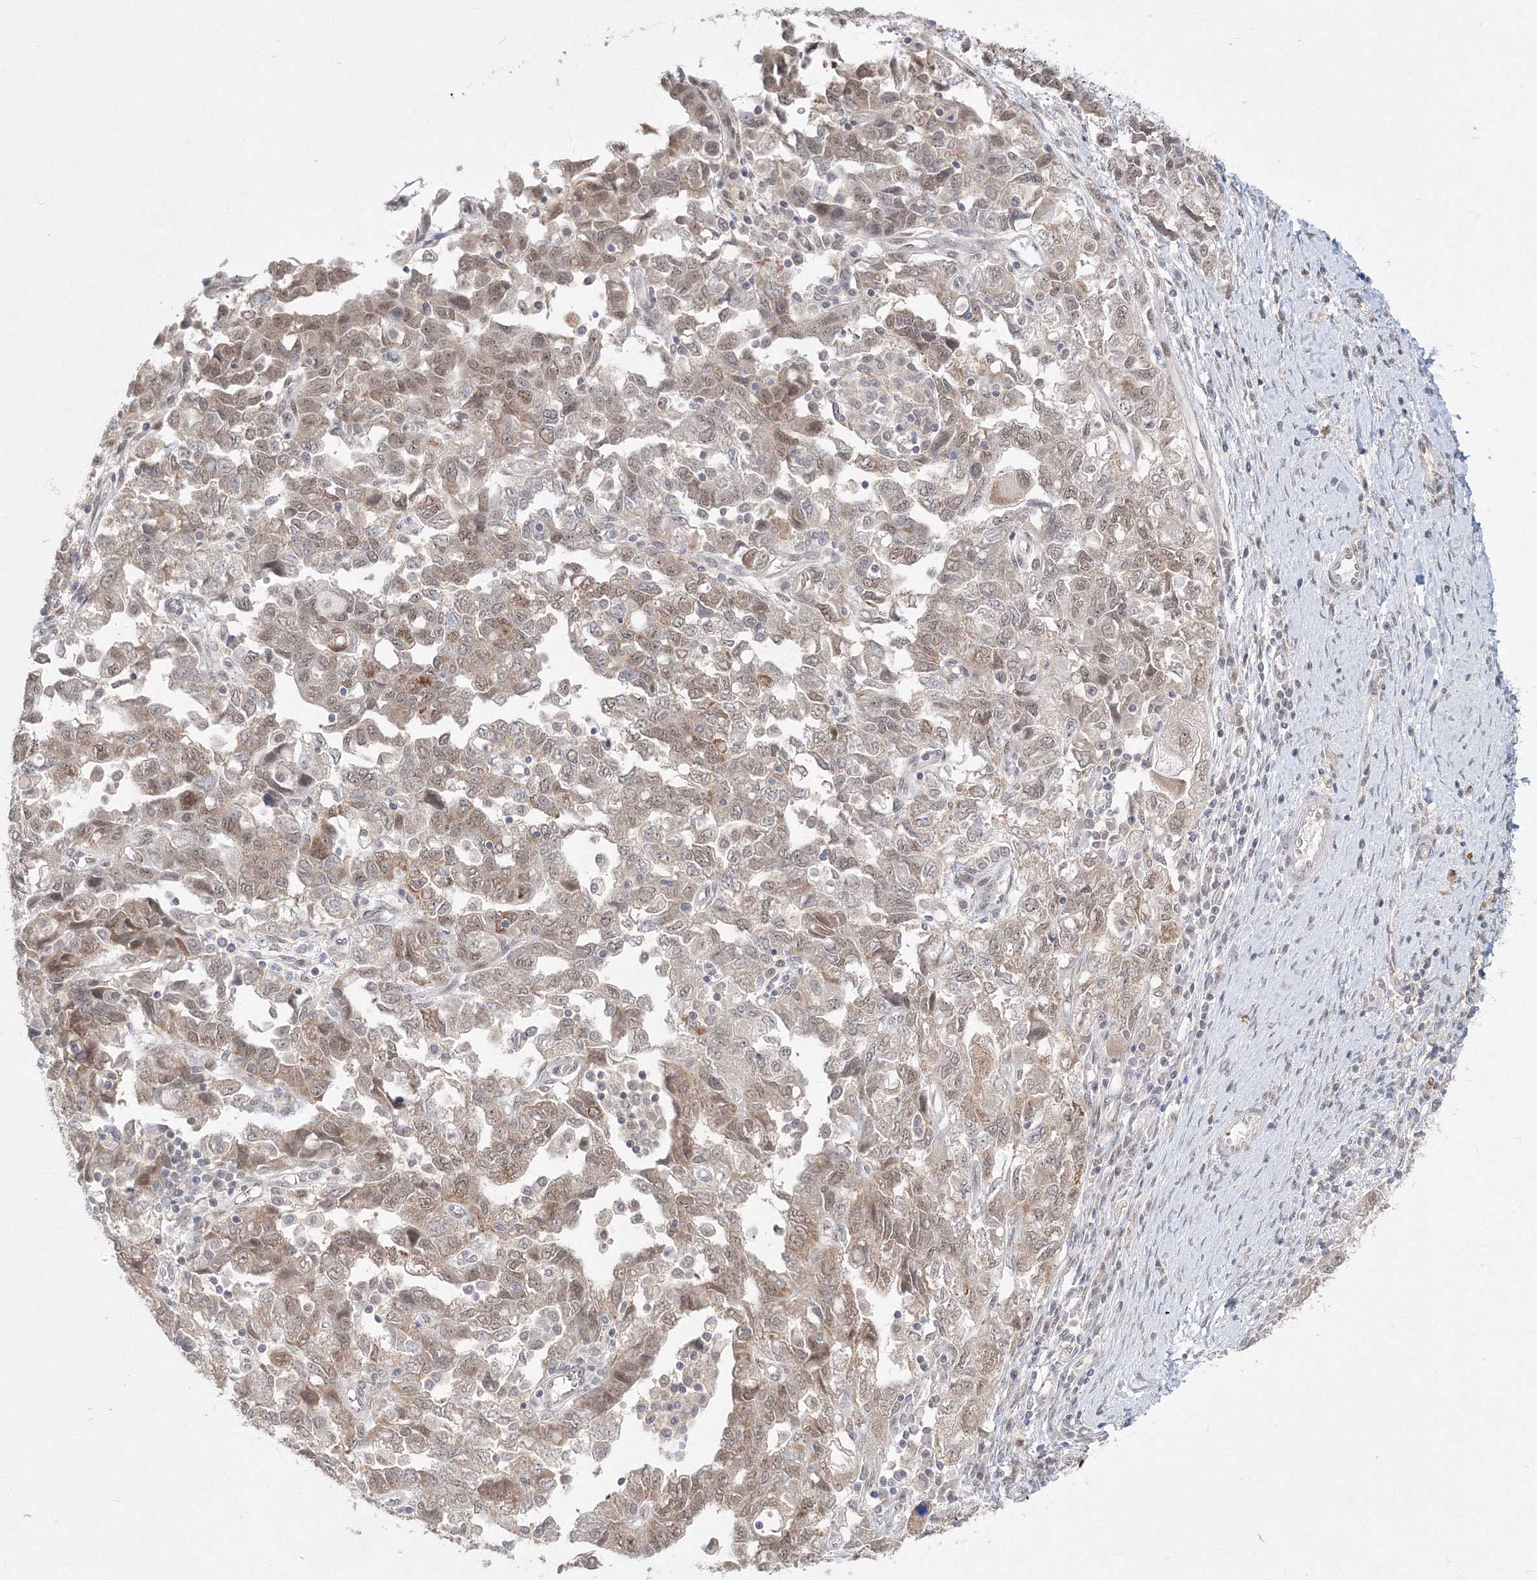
{"staining": {"intensity": "weak", "quantity": ">75%", "location": "nuclear"}, "tissue": "ovarian cancer", "cell_type": "Tumor cells", "image_type": "cancer", "snomed": [{"axis": "morphology", "description": "Carcinoma, NOS"}, {"axis": "morphology", "description": "Cystadenocarcinoma, serous, NOS"}, {"axis": "topography", "description": "Ovary"}], "caption": "Protein expression analysis of ovarian serous cystadenocarcinoma reveals weak nuclear positivity in about >75% of tumor cells.", "gene": "COPS4", "patient": {"sex": "female", "age": 69}}